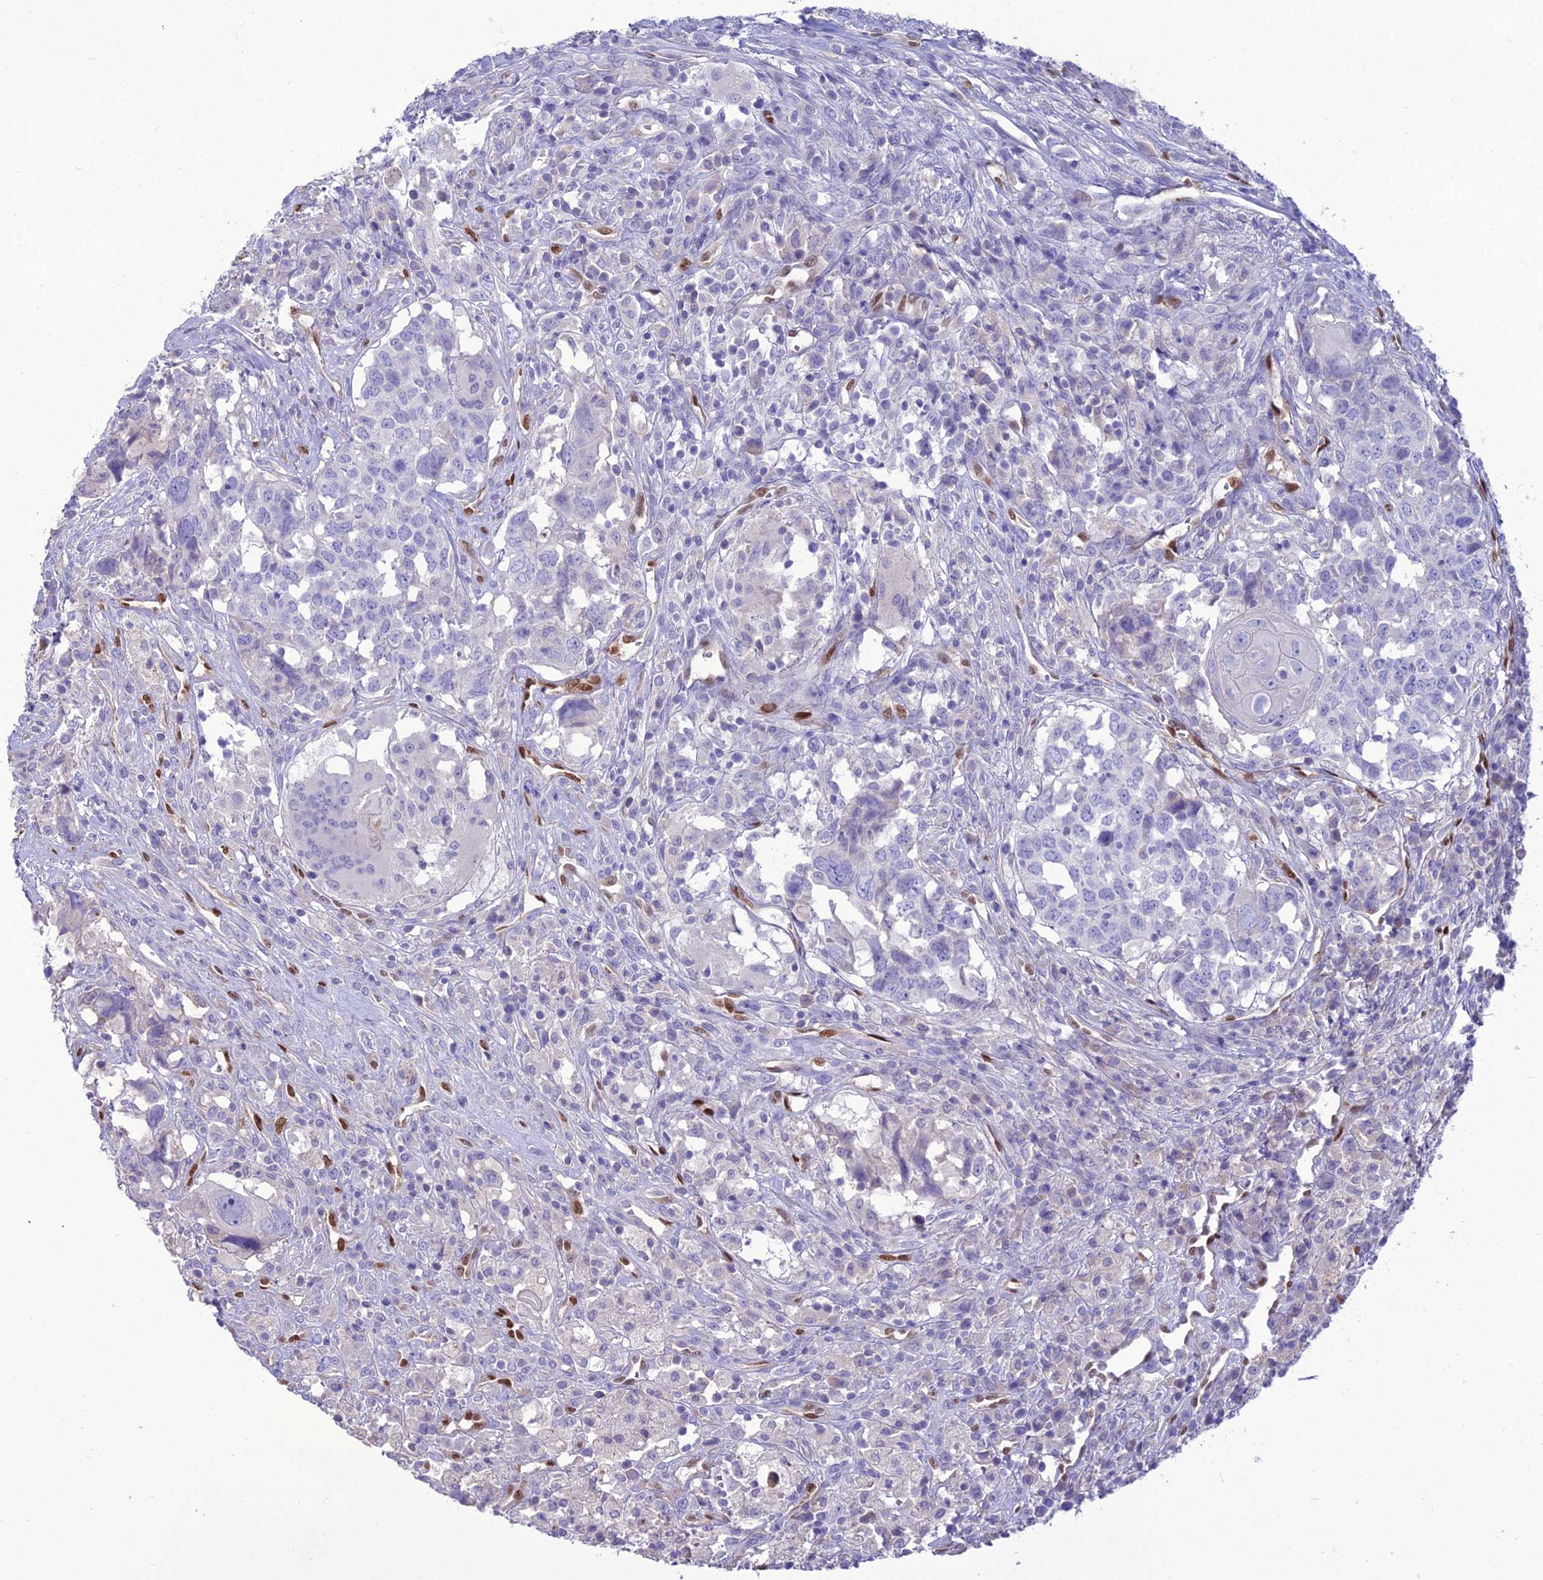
{"staining": {"intensity": "negative", "quantity": "none", "location": "none"}, "tissue": "head and neck cancer", "cell_type": "Tumor cells", "image_type": "cancer", "snomed": [{"axis": "morphology", "description": "Squamous cell carcinoma, NOS"}, {"axis": "topography", "description": "Head-Neck"}], "caption": "Squamous cell carcinoma (head and neck) was stained to show a protein in brown. There is no significant positivity in tumor cells. (DAB (3,3'-diaminobenzidine) immunohistochemistry (IHC) visualized using brightfield microscopy, high magnification).", "gene": "NOVA2", "patient": {"sex": "male", "age": 66}}